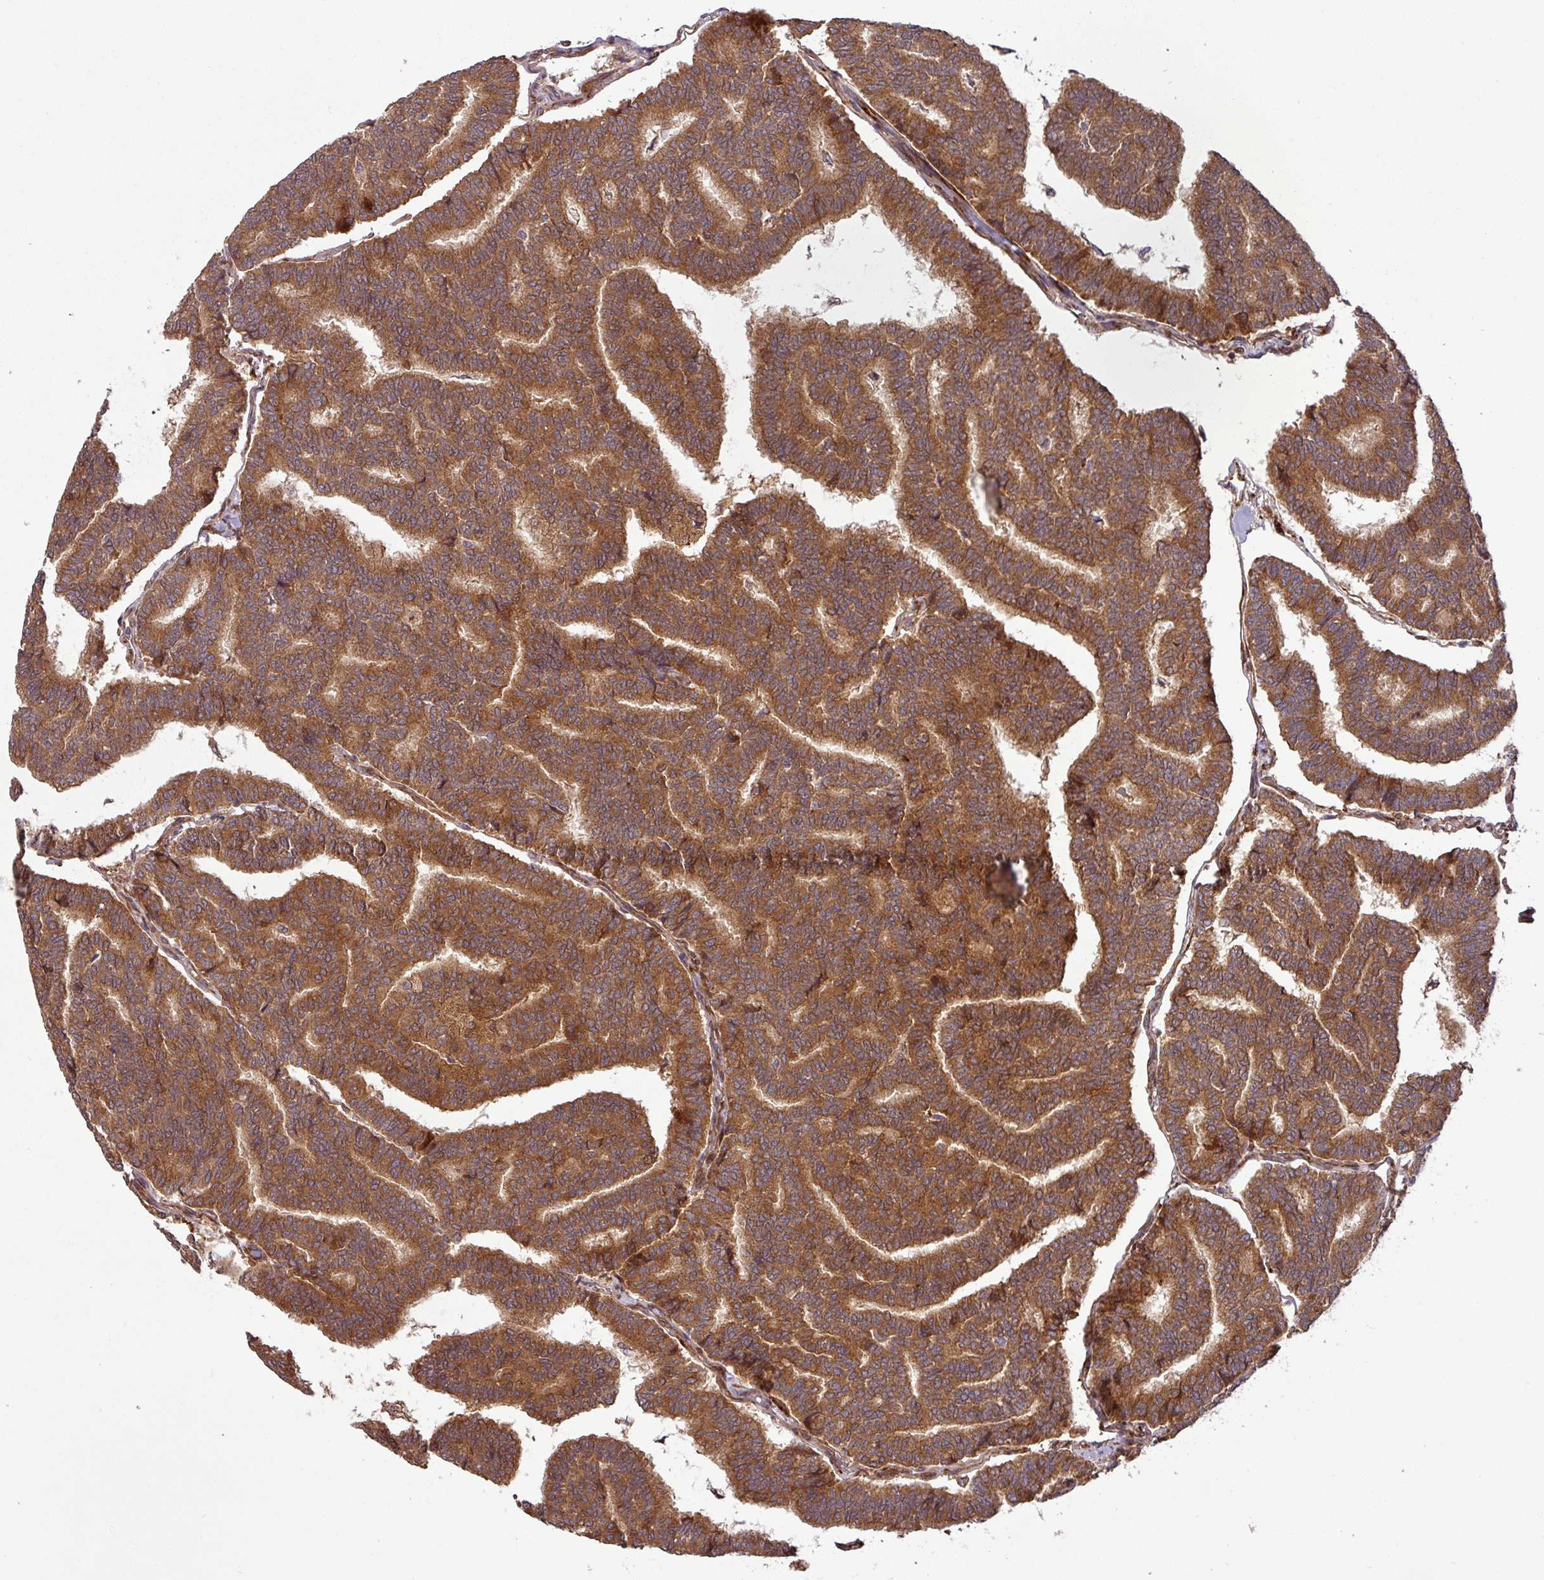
{"staining": {"intensity": "strong", "quantity": ">75%", "location": "cytoplasmic/membranous"}, "tissue": "thyroid cancer", "cell_type": "Tumor cells", "image_type": "cancer", "snomed": [{"axis": "morphology", "description": "Papillary adenocarcinoma, NOS"}, {"axis": "topography", "description": "Thyroid gland"}], "caption": "Tumor cells display high levels of strong cytoplasmic/membranous staining in approximately >75% of cells in human papillary adenocarcinoma (thyroid).", "gene": "ART1", "patient": {"sex": "female", "age": 35}}